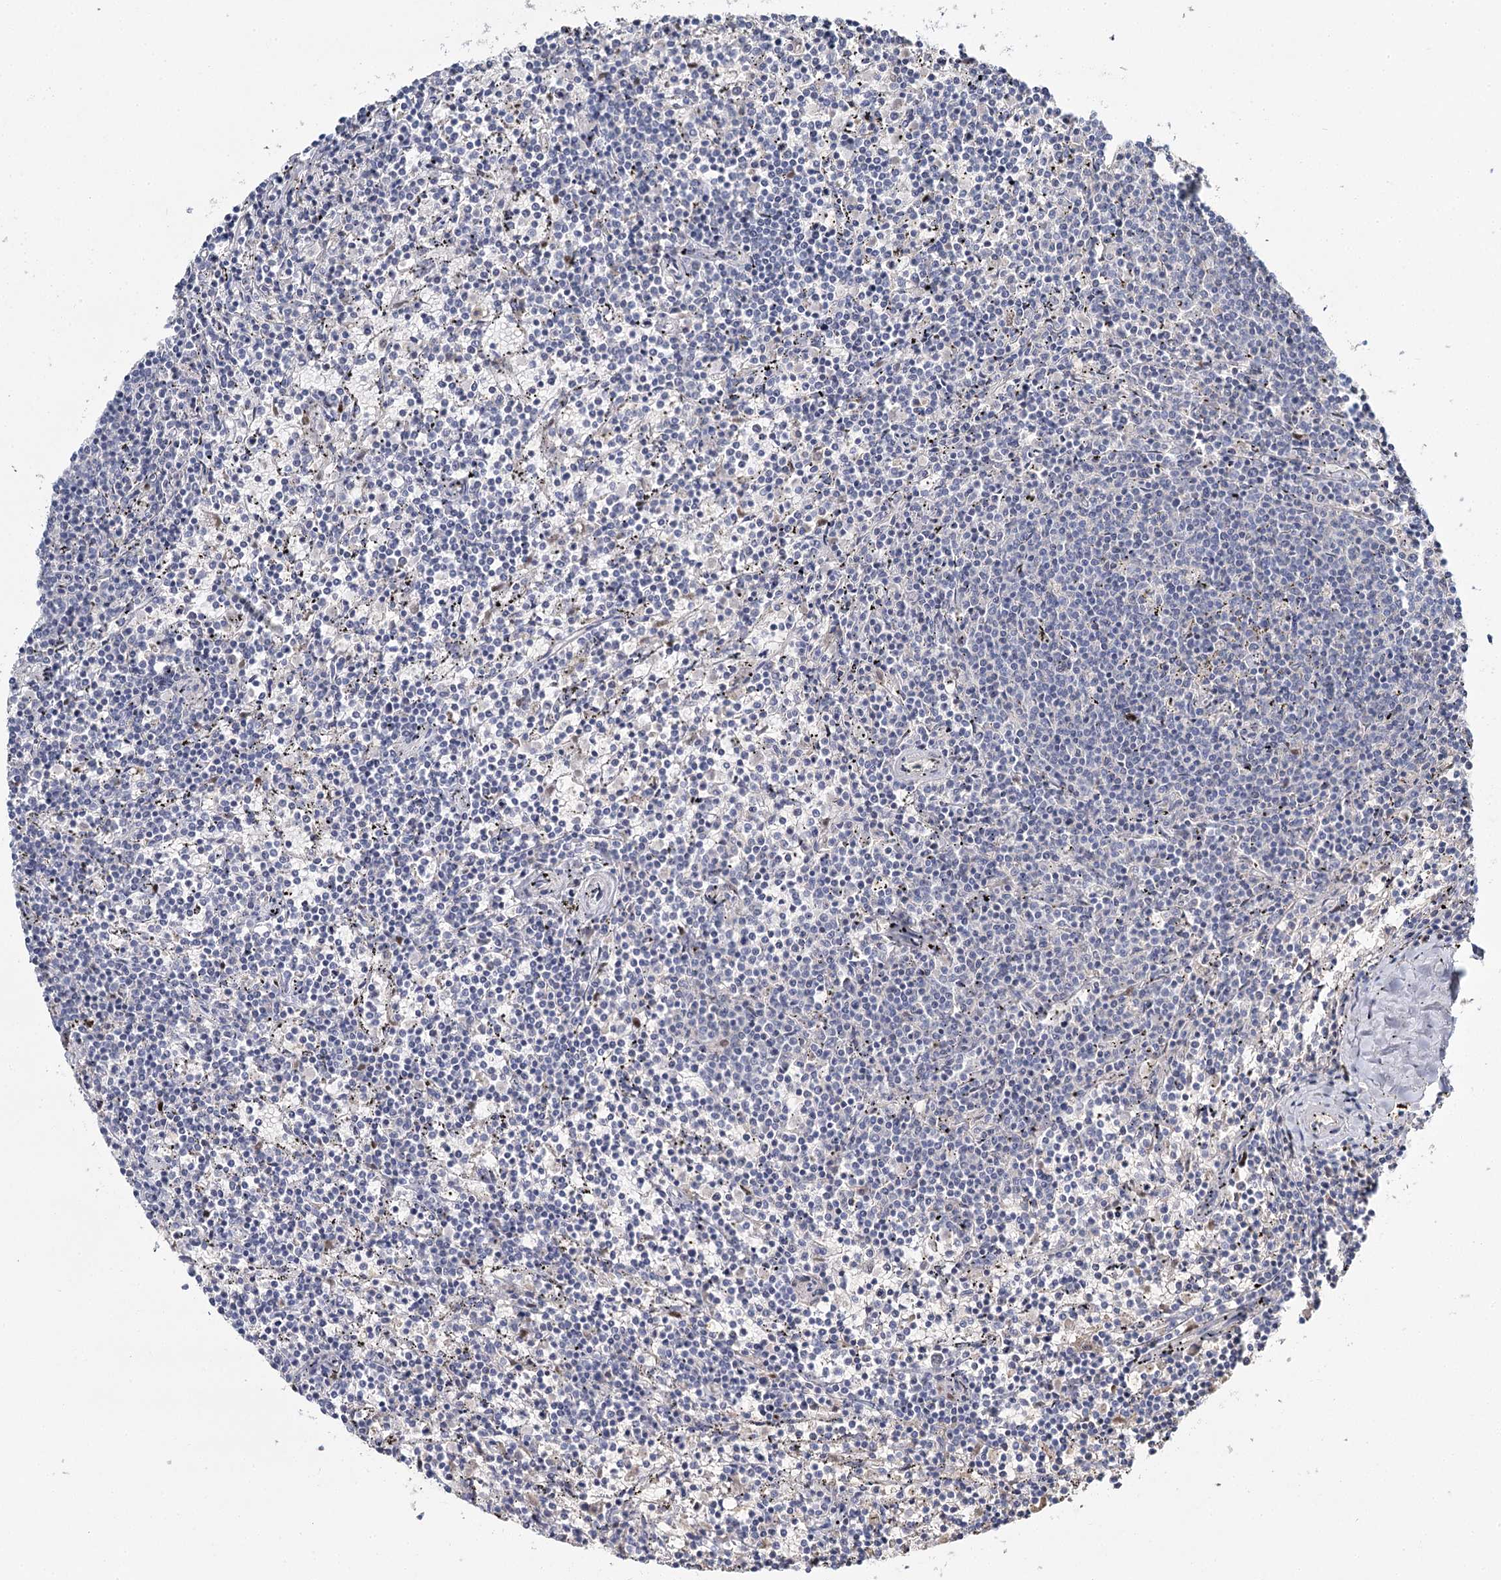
{"staining": {"intensity": "negative", "quantity": "none", "location": "none"}, "tissue": "lymphoma", "cell_type": "Tumor cells", "image_type": "cancer", "snomed": [{"axis": "morphology", "description": "Malignant lymphoma, non-Hodgkin's type, Low grade"}, {"axis": "topography", "description": "Spleen"}], "caption": "A photomicrograph of lymphoma stained for a protein demonstrates no brown staining in tumor cells.", "gene": "IGSF3", "patient": {"sex": "female", "age": 50}}